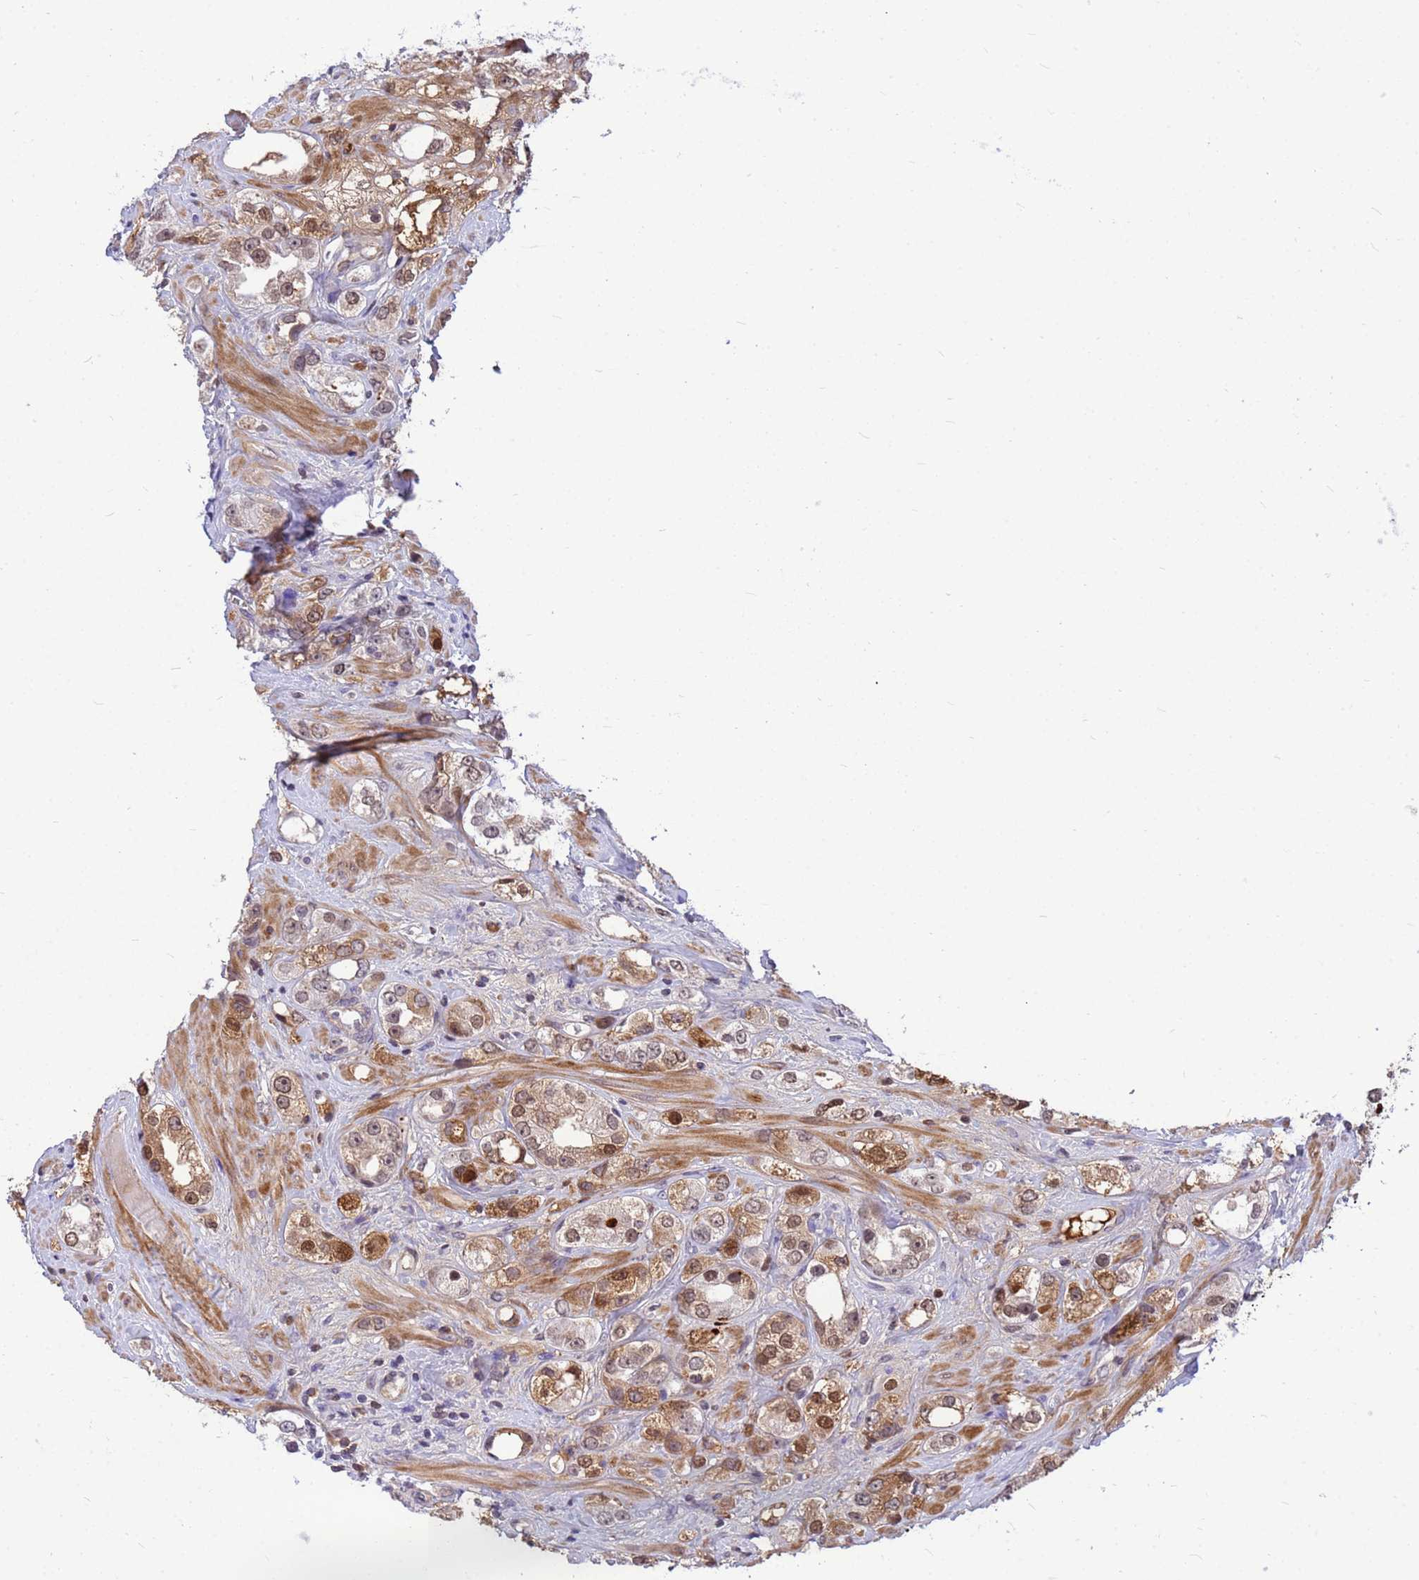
{"staining": {"intensity": "moderate", "quantity": "25%-75%", "location": "cytoplasmic/membranous,nuclear"}, "tissue": "prostate cancer", "cell_type": "Tumor cells", "image_type": "cancer", "snomed": [{"axis": "morphology", "description": "Adenocarcinoma, NOS"}, {"axis": "topography", "description": "Prostate"}], "caption": "Prostate adenocarcinoma tissue shows moderate cytoplasmic/membranous and nuclear staining in approximately 25%-75% of tumor cells, visualized by immunohistochemistry.", "gene": "ORM1", "patient": {"sex": "male", "age": 79}}